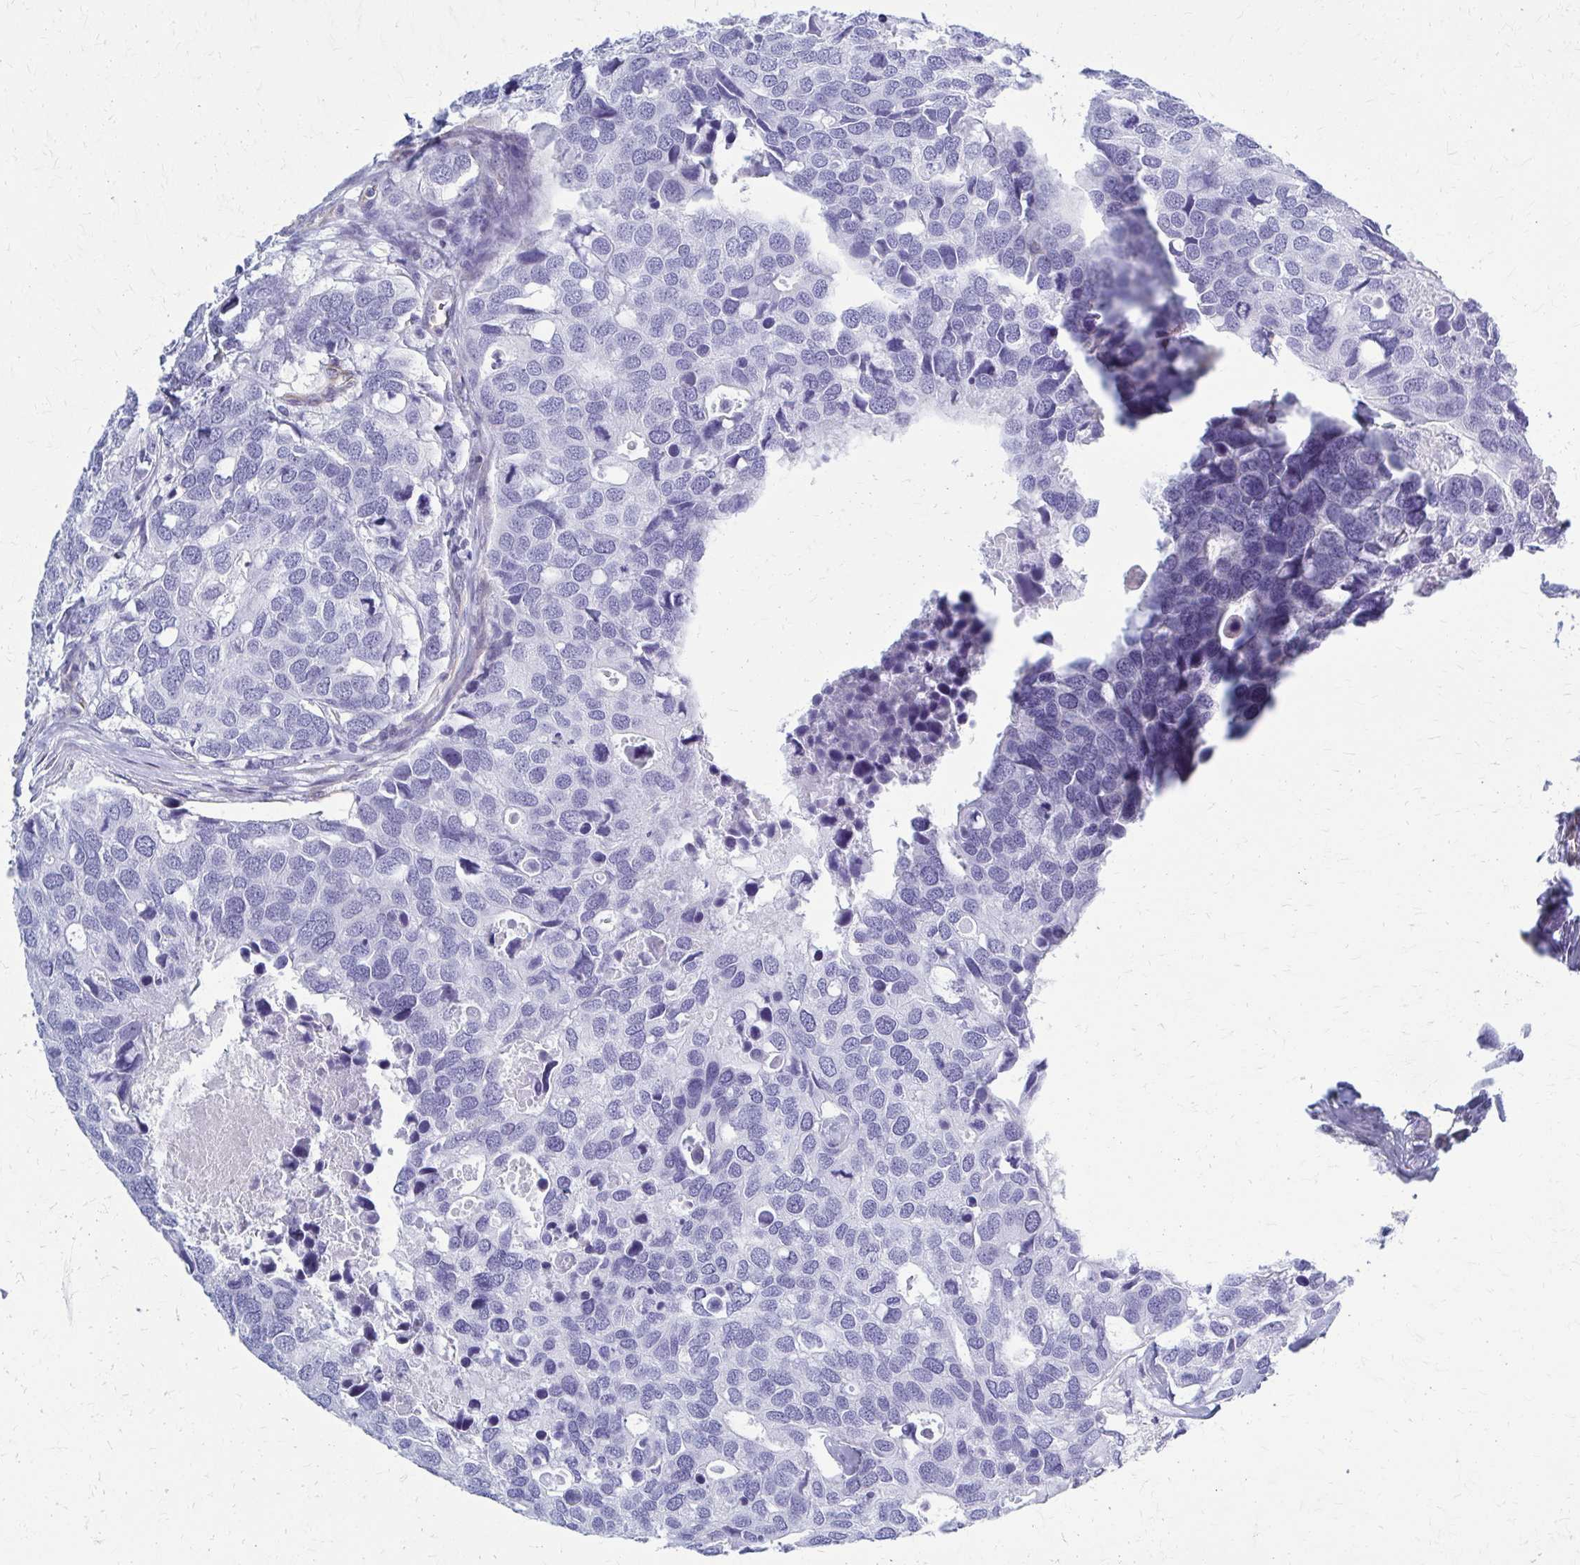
{"staining": {"intensity": "negative", "quantity": "none", "location": "none"}, "tissue": "breast cancer", "cell_type": "Tumor cells", "image_type": "cancer", "snomed": [{"axis": "morphology", "description": "Duct carcinoma"}, {"axis": "topography", "description": "Breast"}], "caption": "A histopathology image of human breast cancer (invasive ductal carcinoma) is negative for staining in tumor cells.", "gene": "GFAP", "patient": {"sex": "female", "age": 83}}